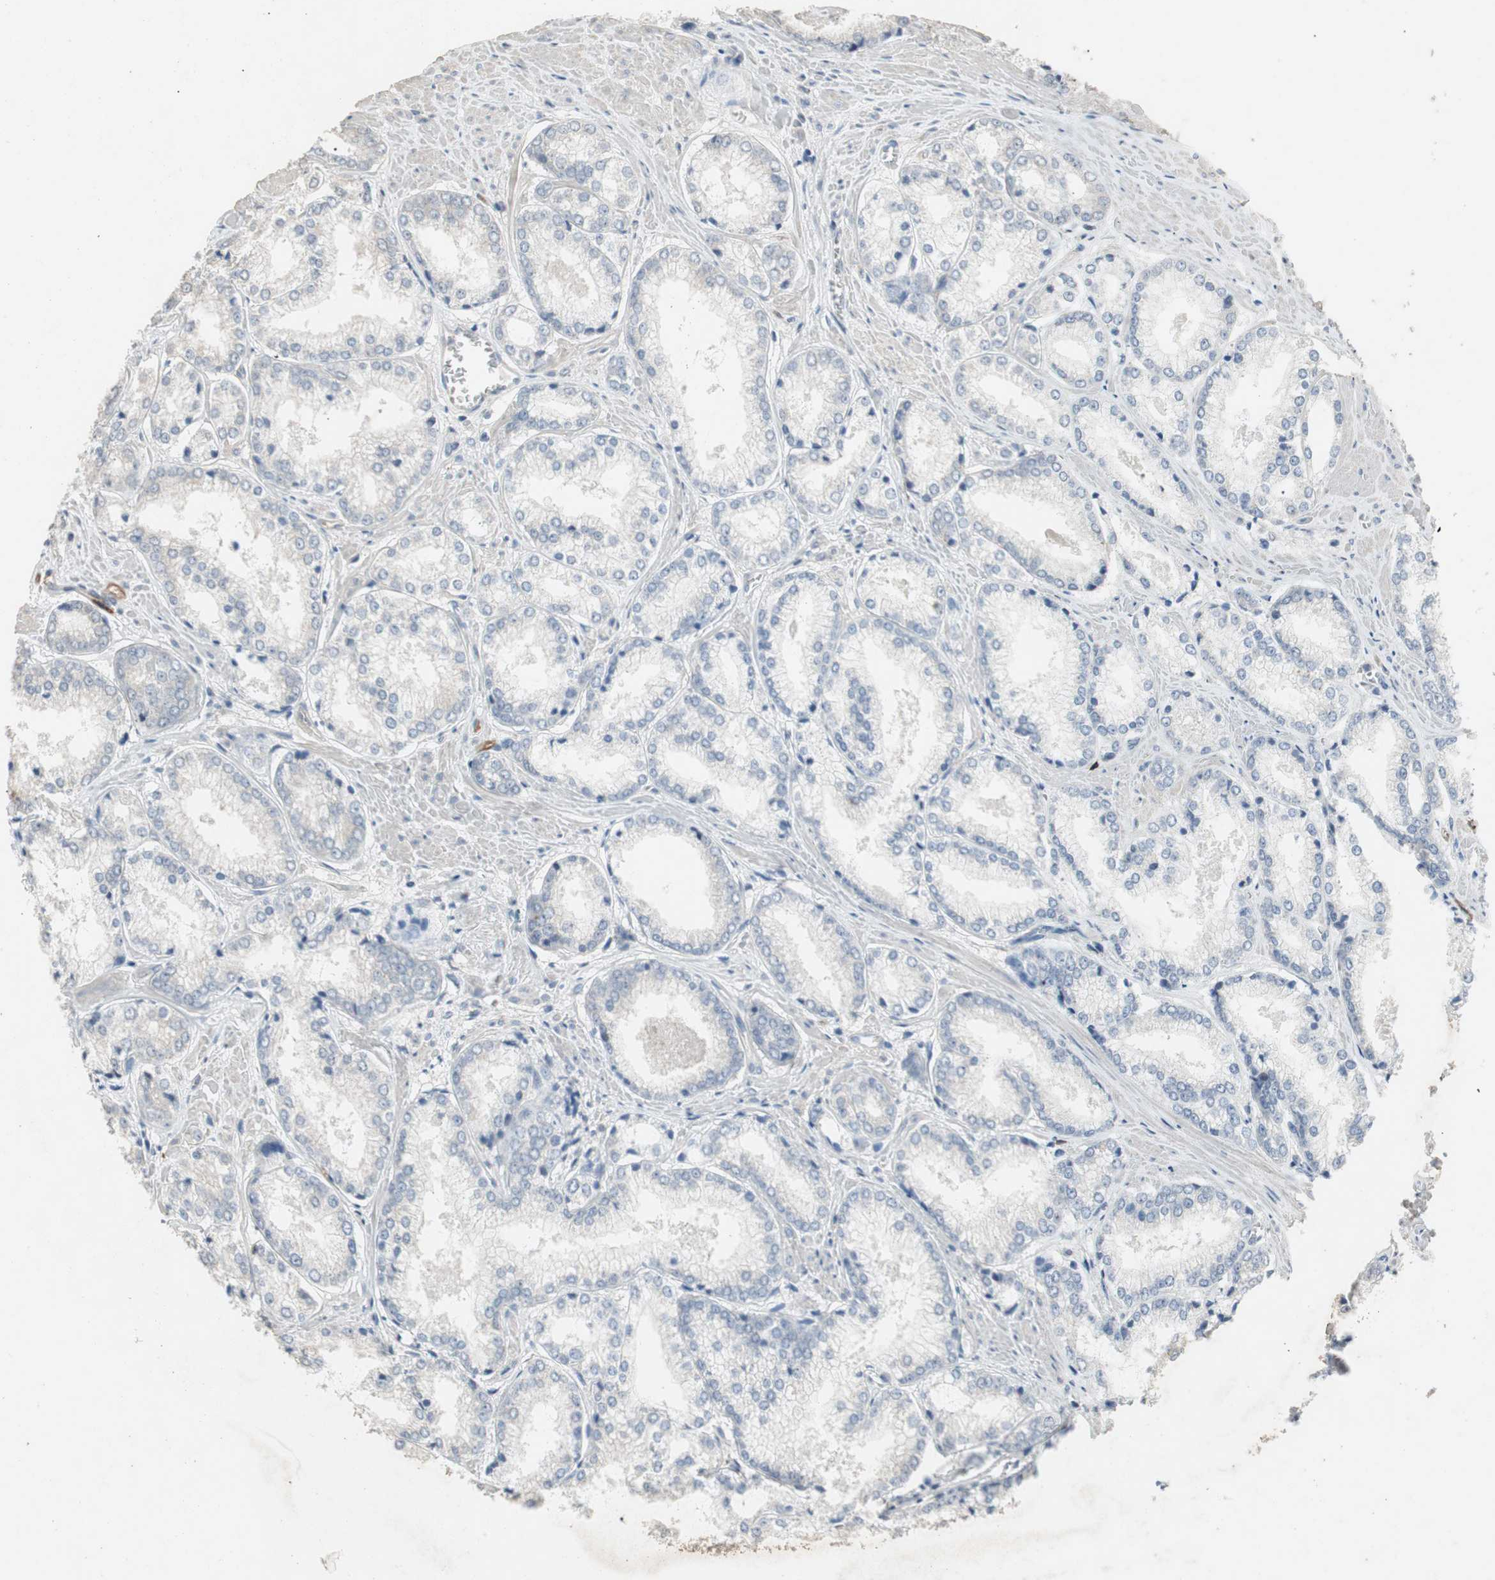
{"staining": {"intensity": "negative", "quantity": "none", "location": "none"}, "tissue": "prostate cancer", "cell_type": "Tumor cells", "image_type": "cancer", "snomed": [{"axis": "morphology", "description": "Adenocarcinoma, Low grade"}, {"axis": "topography", "description": "Prostate"}], "caption": "A photomicrograph of prostate cancer stained for a protein shows no brown staining in tumor cells.", "gene": "ALPL", "patient": {"sex": "male", "age": 64}}